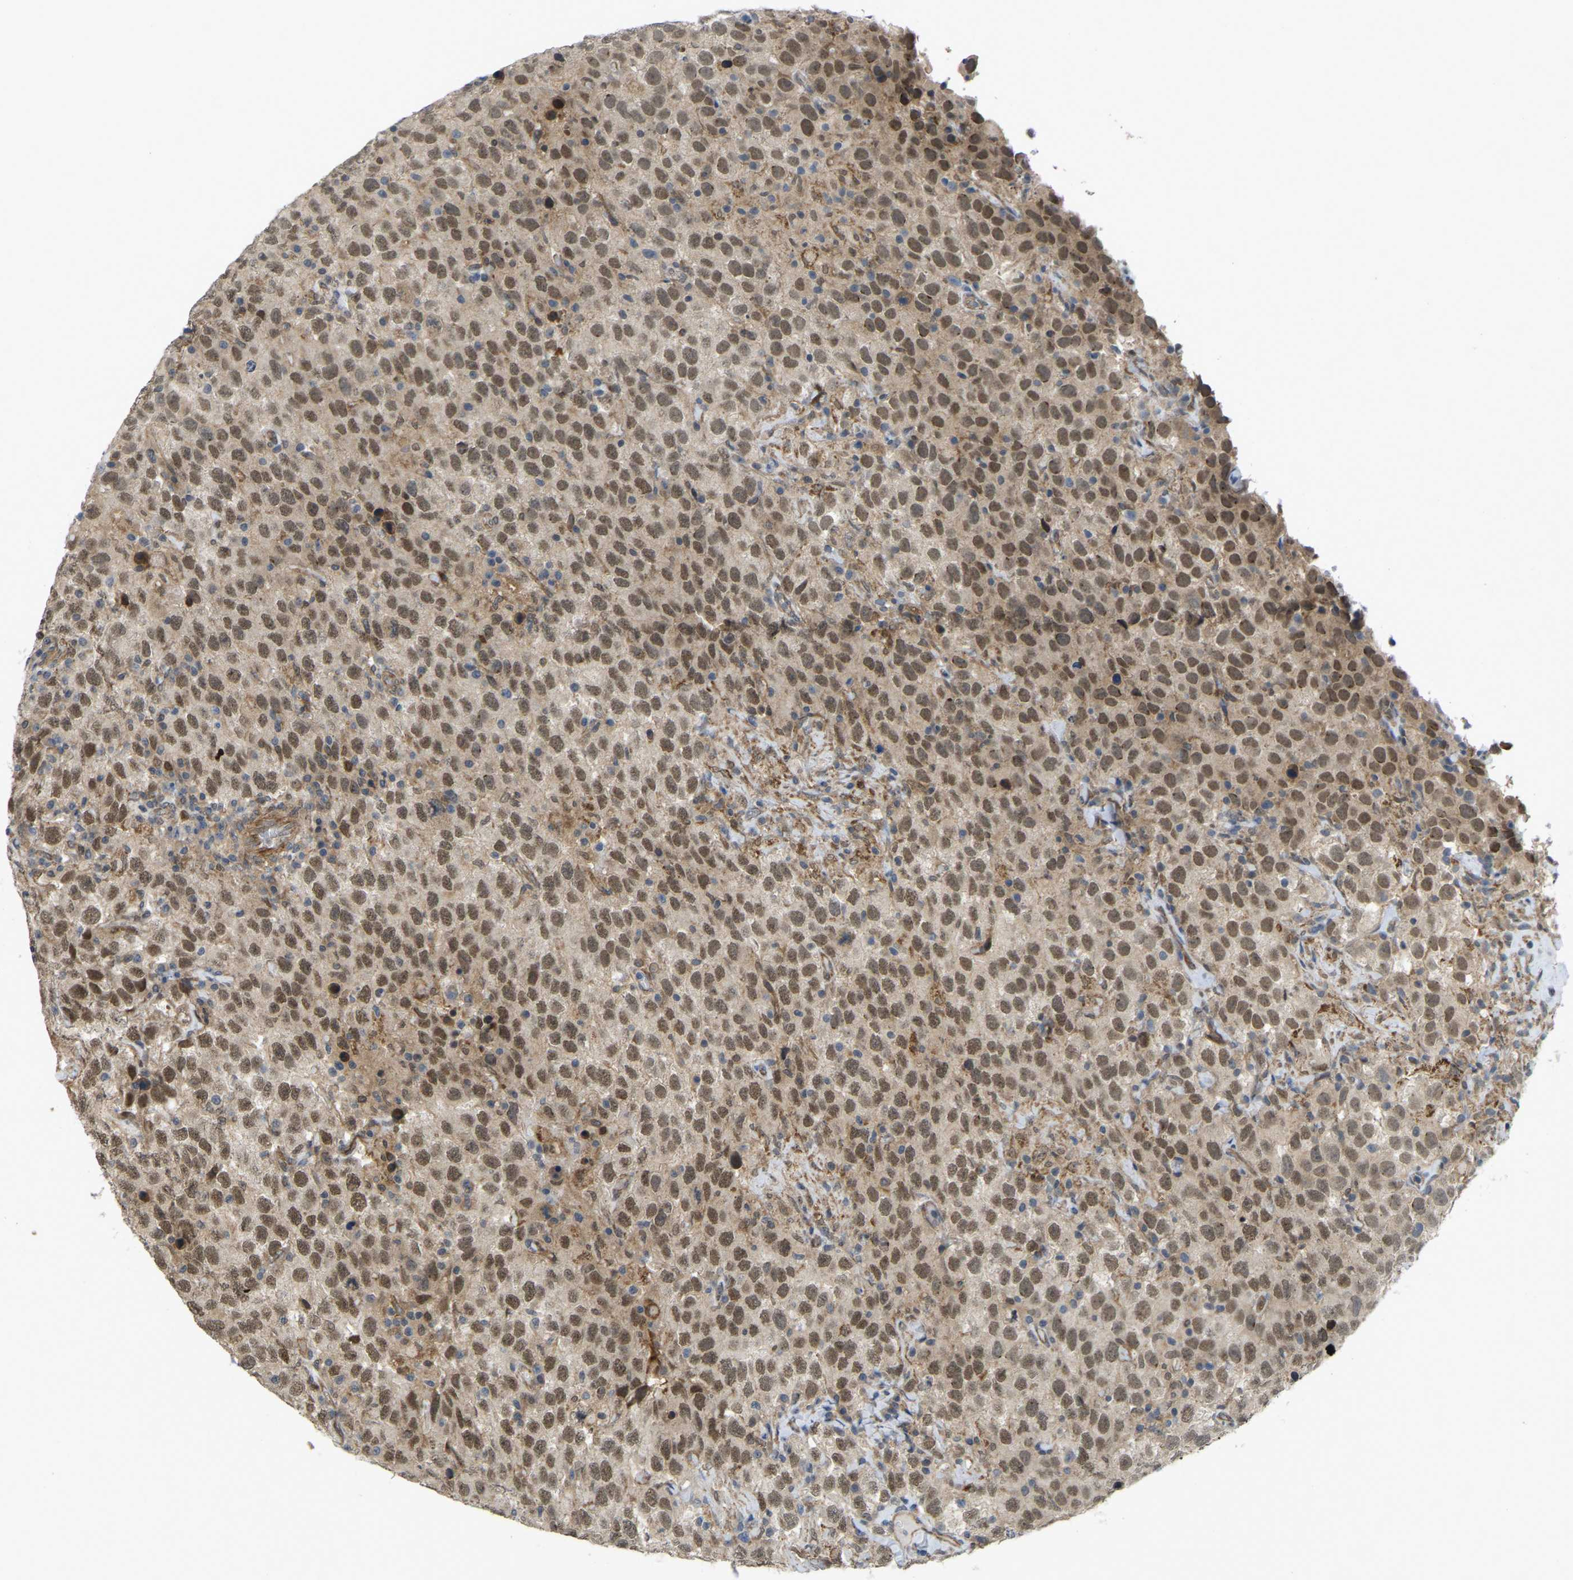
{"staining": {"intensity": "moderate", "quantity": ">75%", "location": "nuclear"}, "tissue": "testis cancer", "cell_type": "Tumor cells", "image_type": "cancer", "snomed": [{"axis": "morphology", "description": "Seminoma, NOS"}, {"axis": "topography", "description": "Testis"}], "caption": "Brown immunohistochemical staining in human testis seminoma exhibits moderate nuclear expression in about >75% of tumor cells. Nuclei are stained in blue.", "gene": "SERPINB5", "patient": {"sex": "male", "age": 41}}